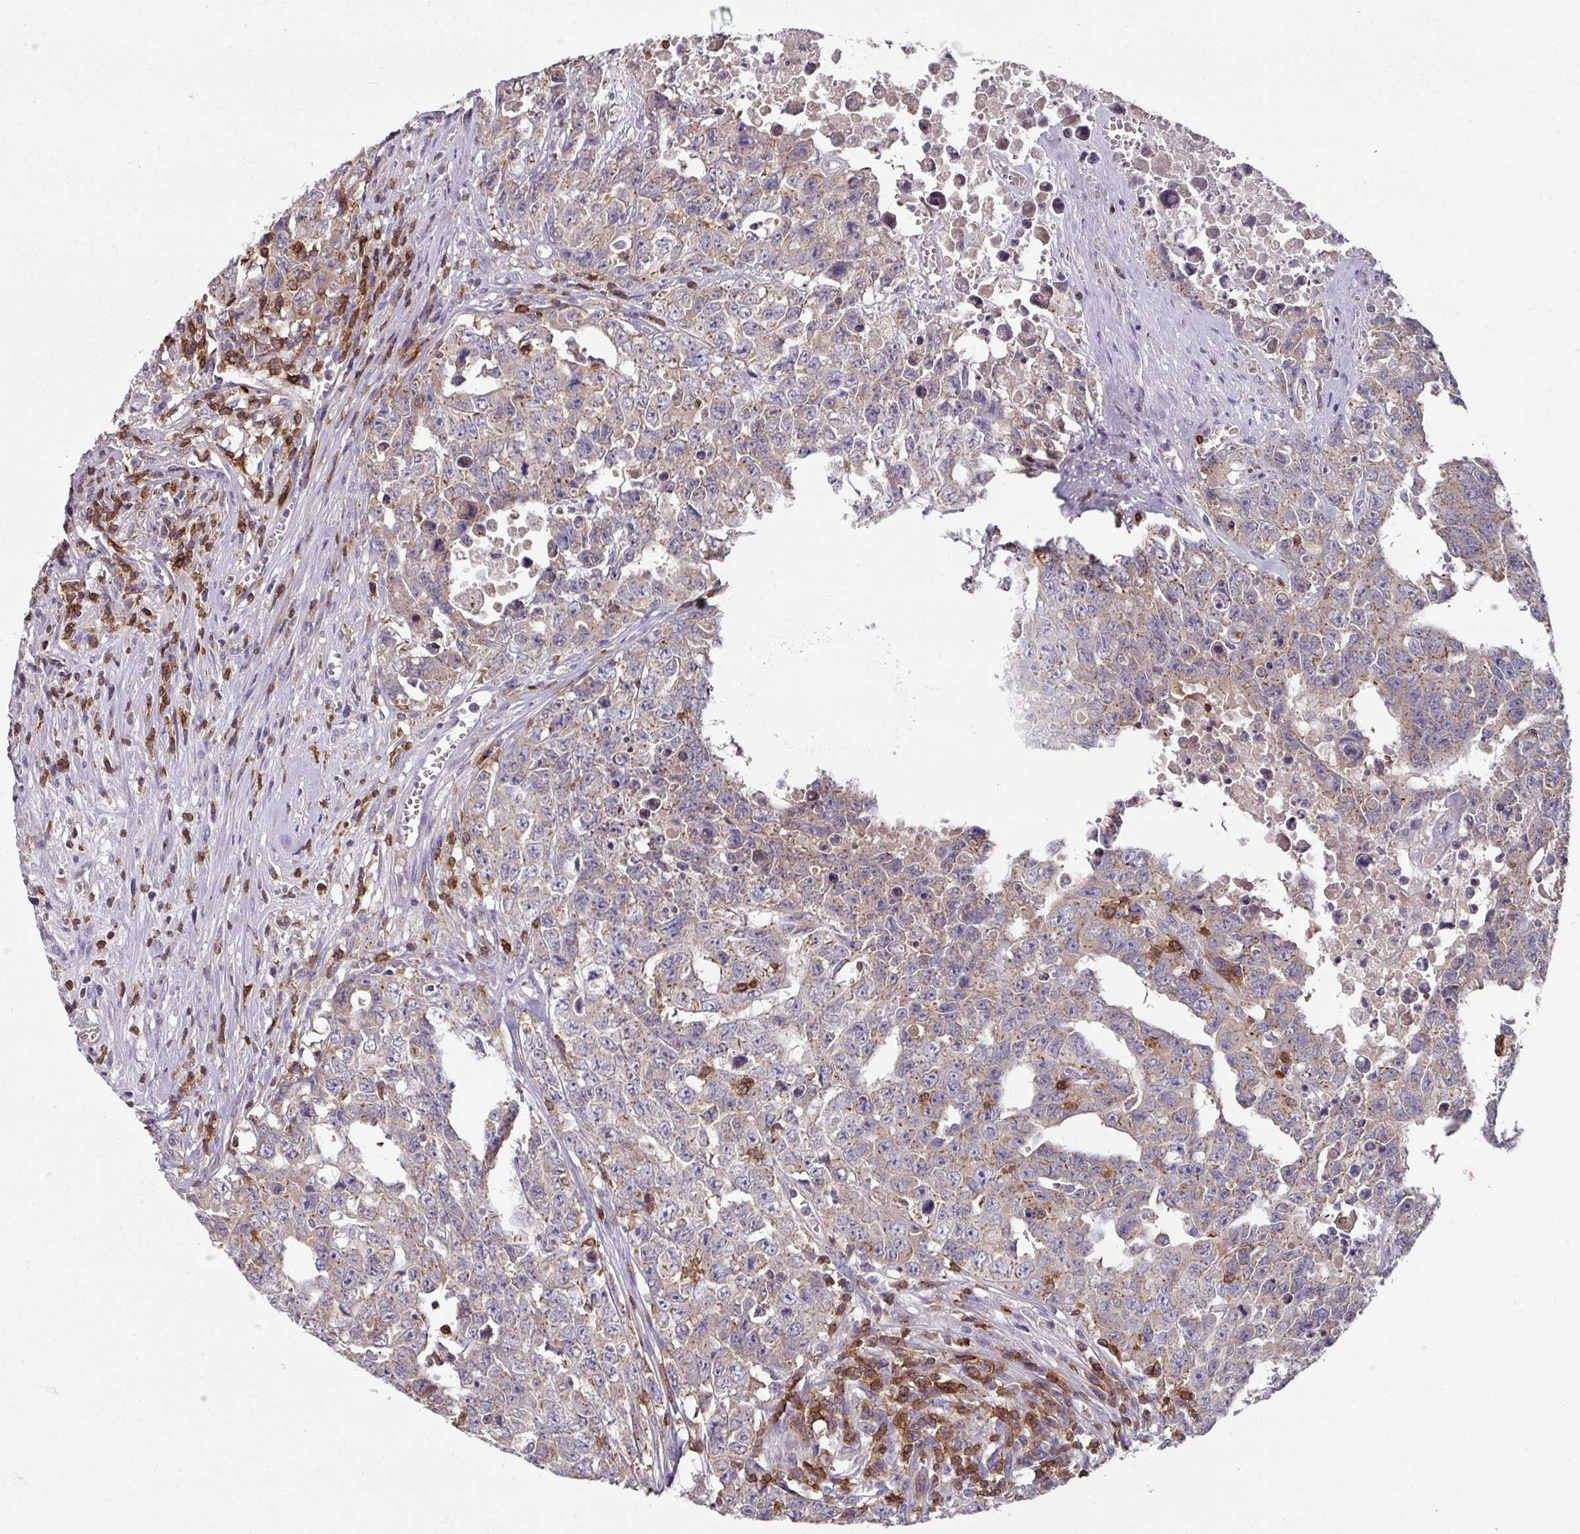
{"staining": {"intensity": "weak", "quantity": ">75%", "location": "cytoplasmic/membranous"}, "tissue": "testis cancer", "cell_type": "Tumor cells", "image_type": "cancer", "snomed": [{"axis": "morphology", "description": "Carcinoma, Embryonal, NOS"}, {"axis": "topography", "description": "Testis"}], "caption": "A brown stain labels weak cytoplasmic/membranous staining of a protein in testis cancer tumor cells.", "gene": "CD3G", "patient": {"sex": "male", "age": 24}}